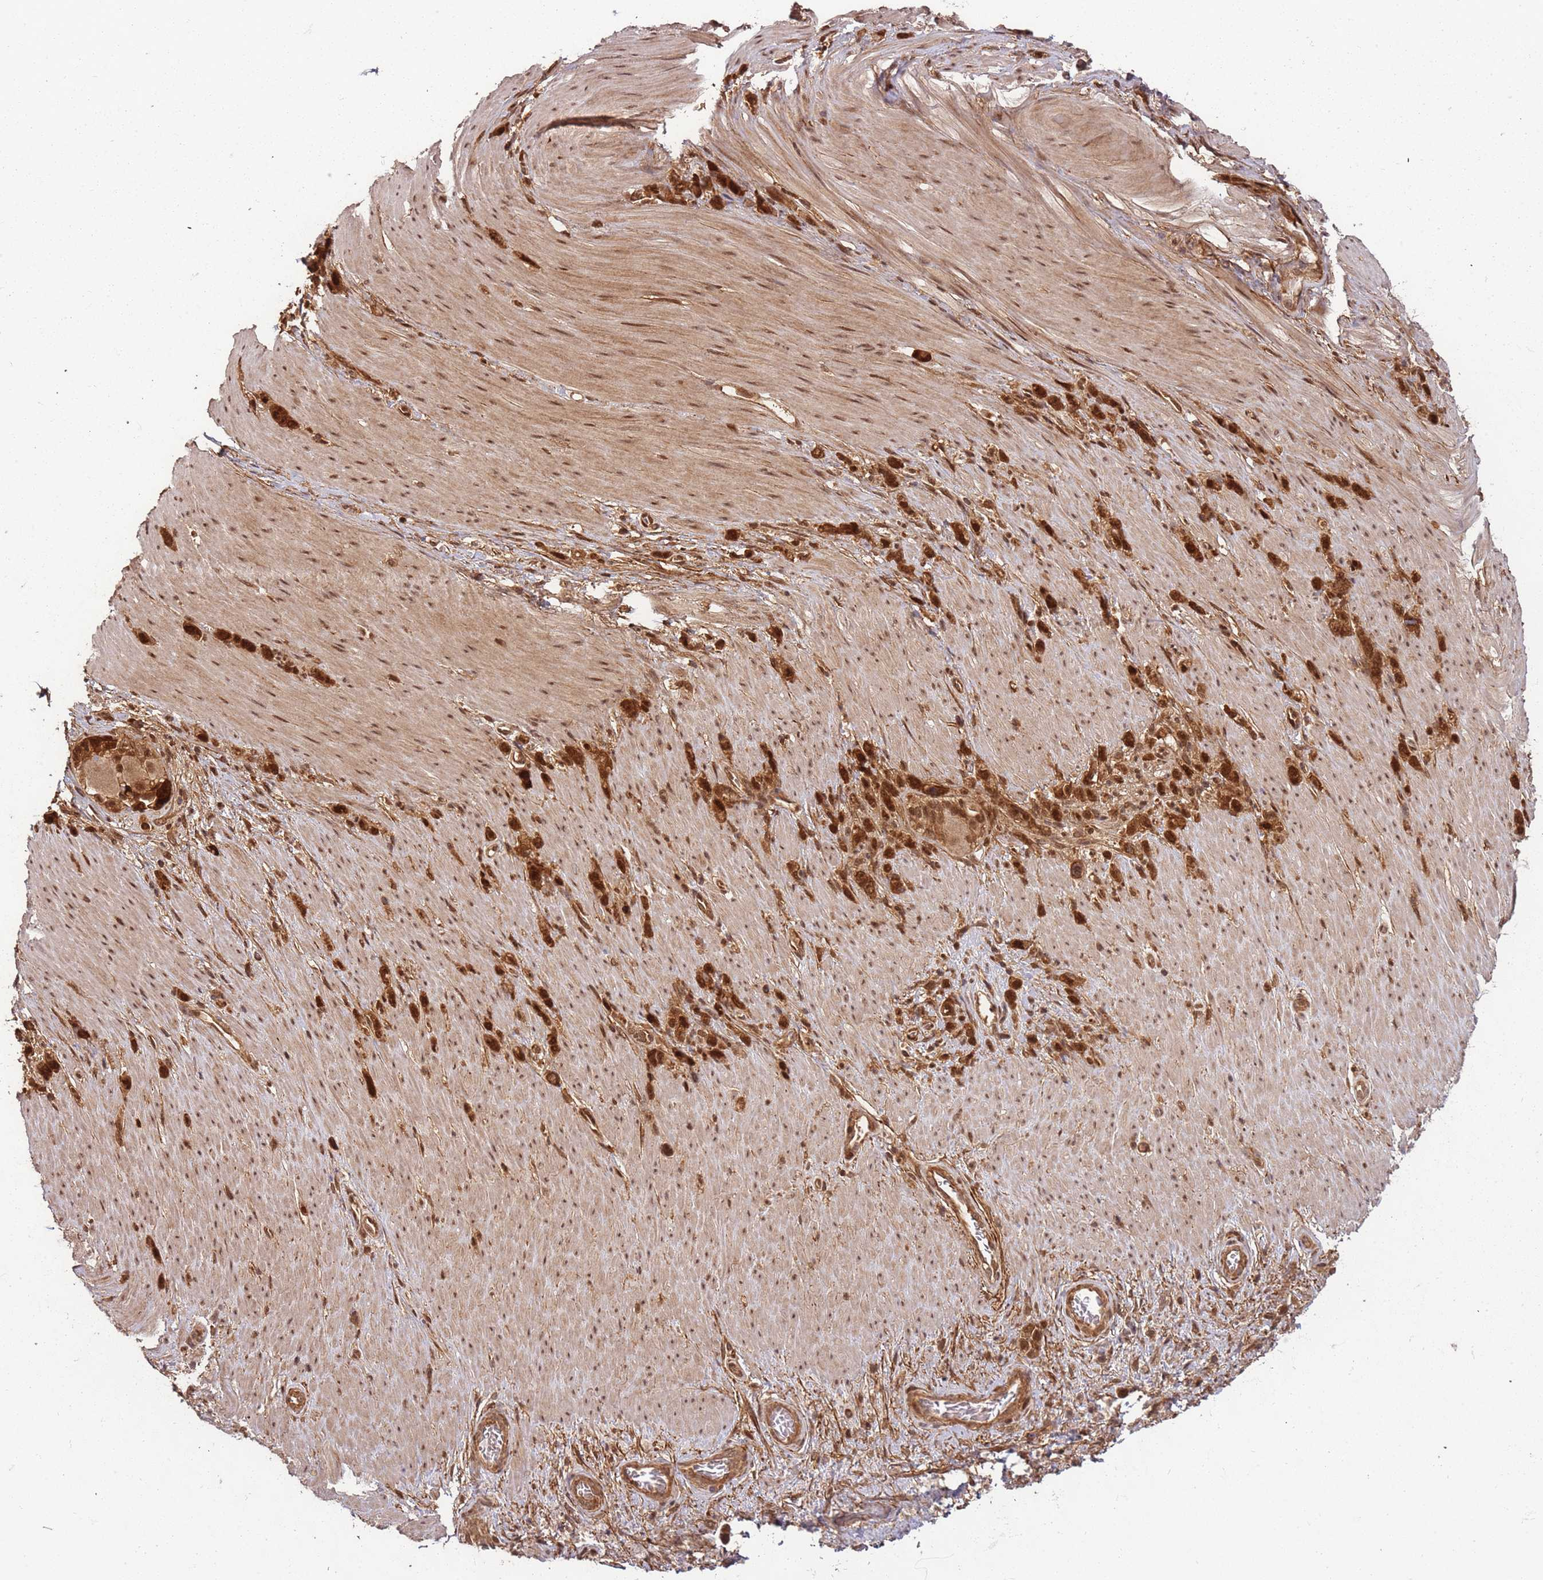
{"staining": {"intensity": "strong", "quantity": ">75%", "location": "nuclear"}, "tissue": "stomach cancer", "cell_type": "Tumor cells", "image_type": "cancer", "snomed": [{"axis": "morphology", "description": "Adenocarcinoma, NOS"}, {"axis": "topography", "description": "Stomach"}], "caption": "Brown immunohistochemical staining in human adenocarcinoma (stomach) exhibits strong nuclear staining in approximately >75% of tumor cells. The staining was performed using DAB, with brown indicating positive protein expression. Nuclei are stained blue with hematoxylin.", "gene": "PGLS", "patient": {"sex": "female", "age": 65}}